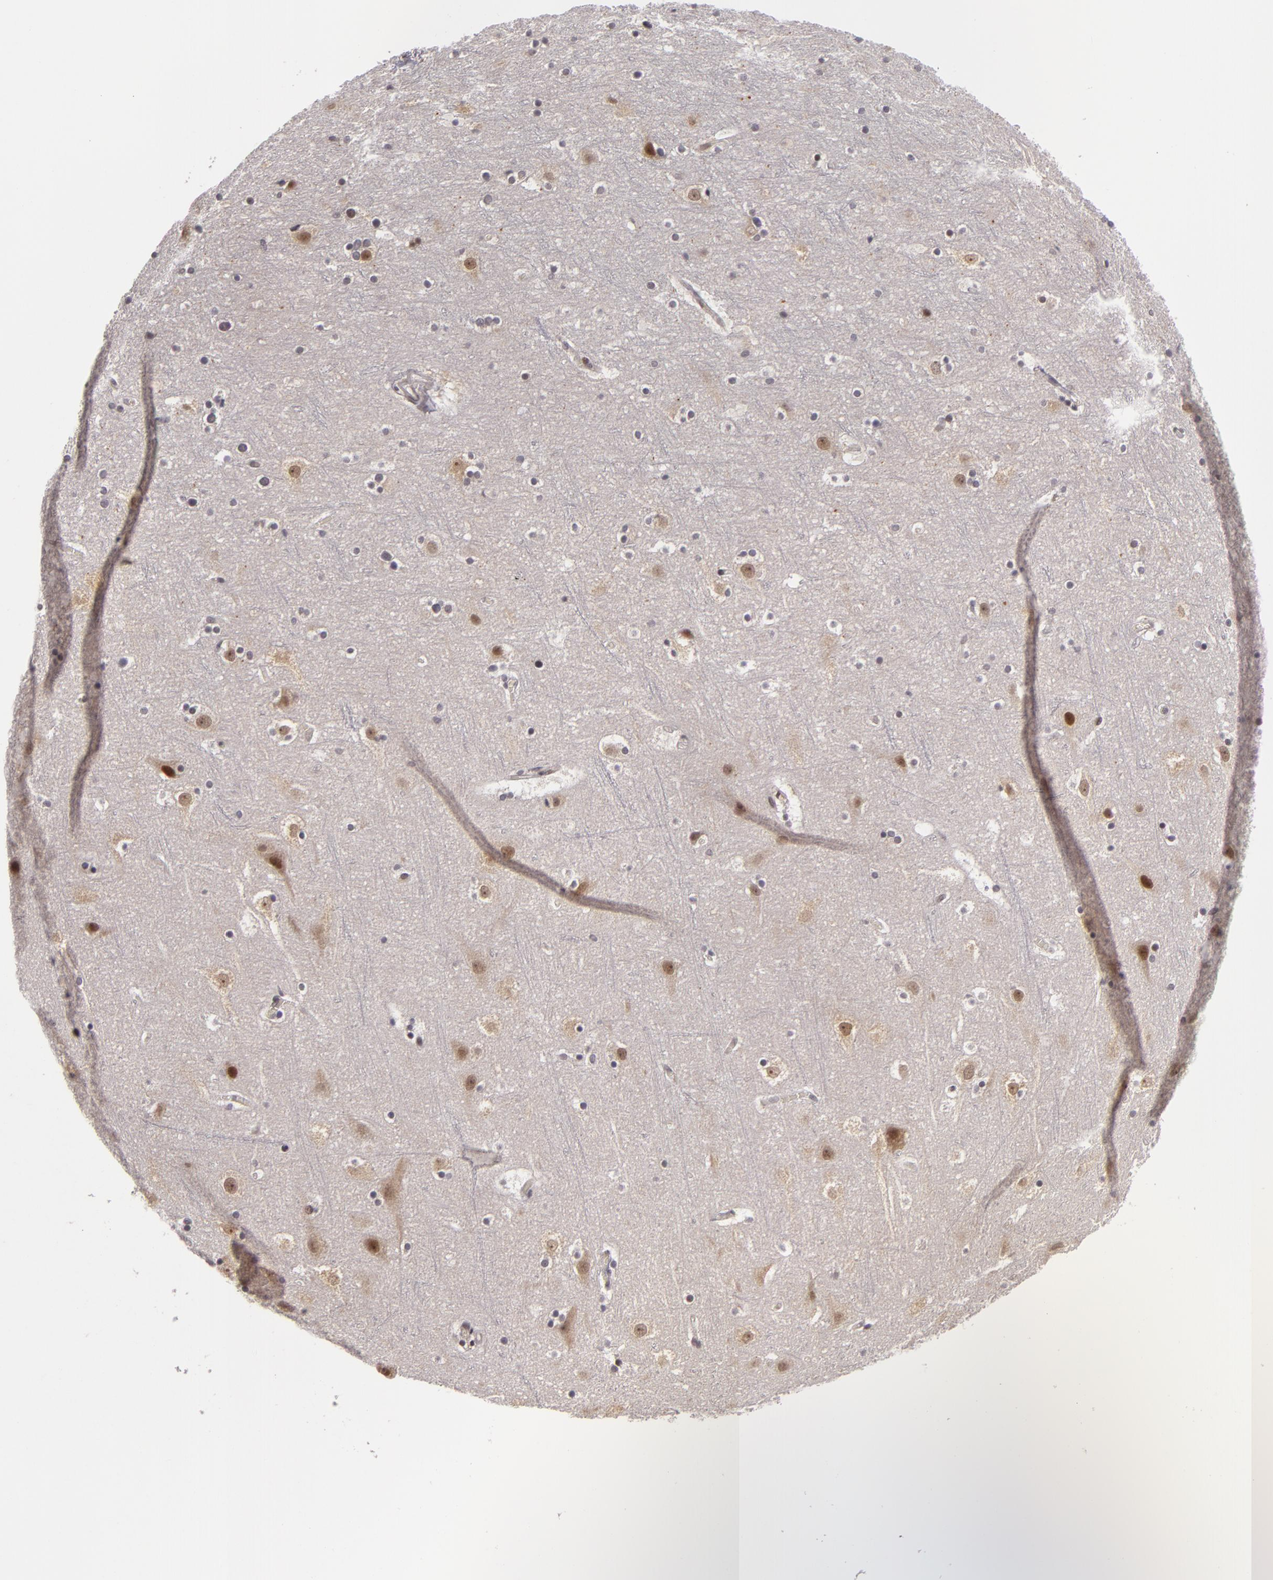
{"staining": {"intensity": "weak", "quantity": ">75%", "location": "nuclear"}, "tissue": "cerebral cortex", "cell_type": "Endothelial cells", "image_type": "normal", "snomed": [{"axis": "morphology", "description": "Normal tissue, NOS"}, {"axis": "topography", "description": "Cerebral cortex"}], "caption": "Immunohistochemical staining of benign cerebral cortex shows >75% levels of weak nuclear protein positivity in about >75% of endothelial cells.", "gene": "ZNF133", "patient": {"sex": "male", "age": 45}}